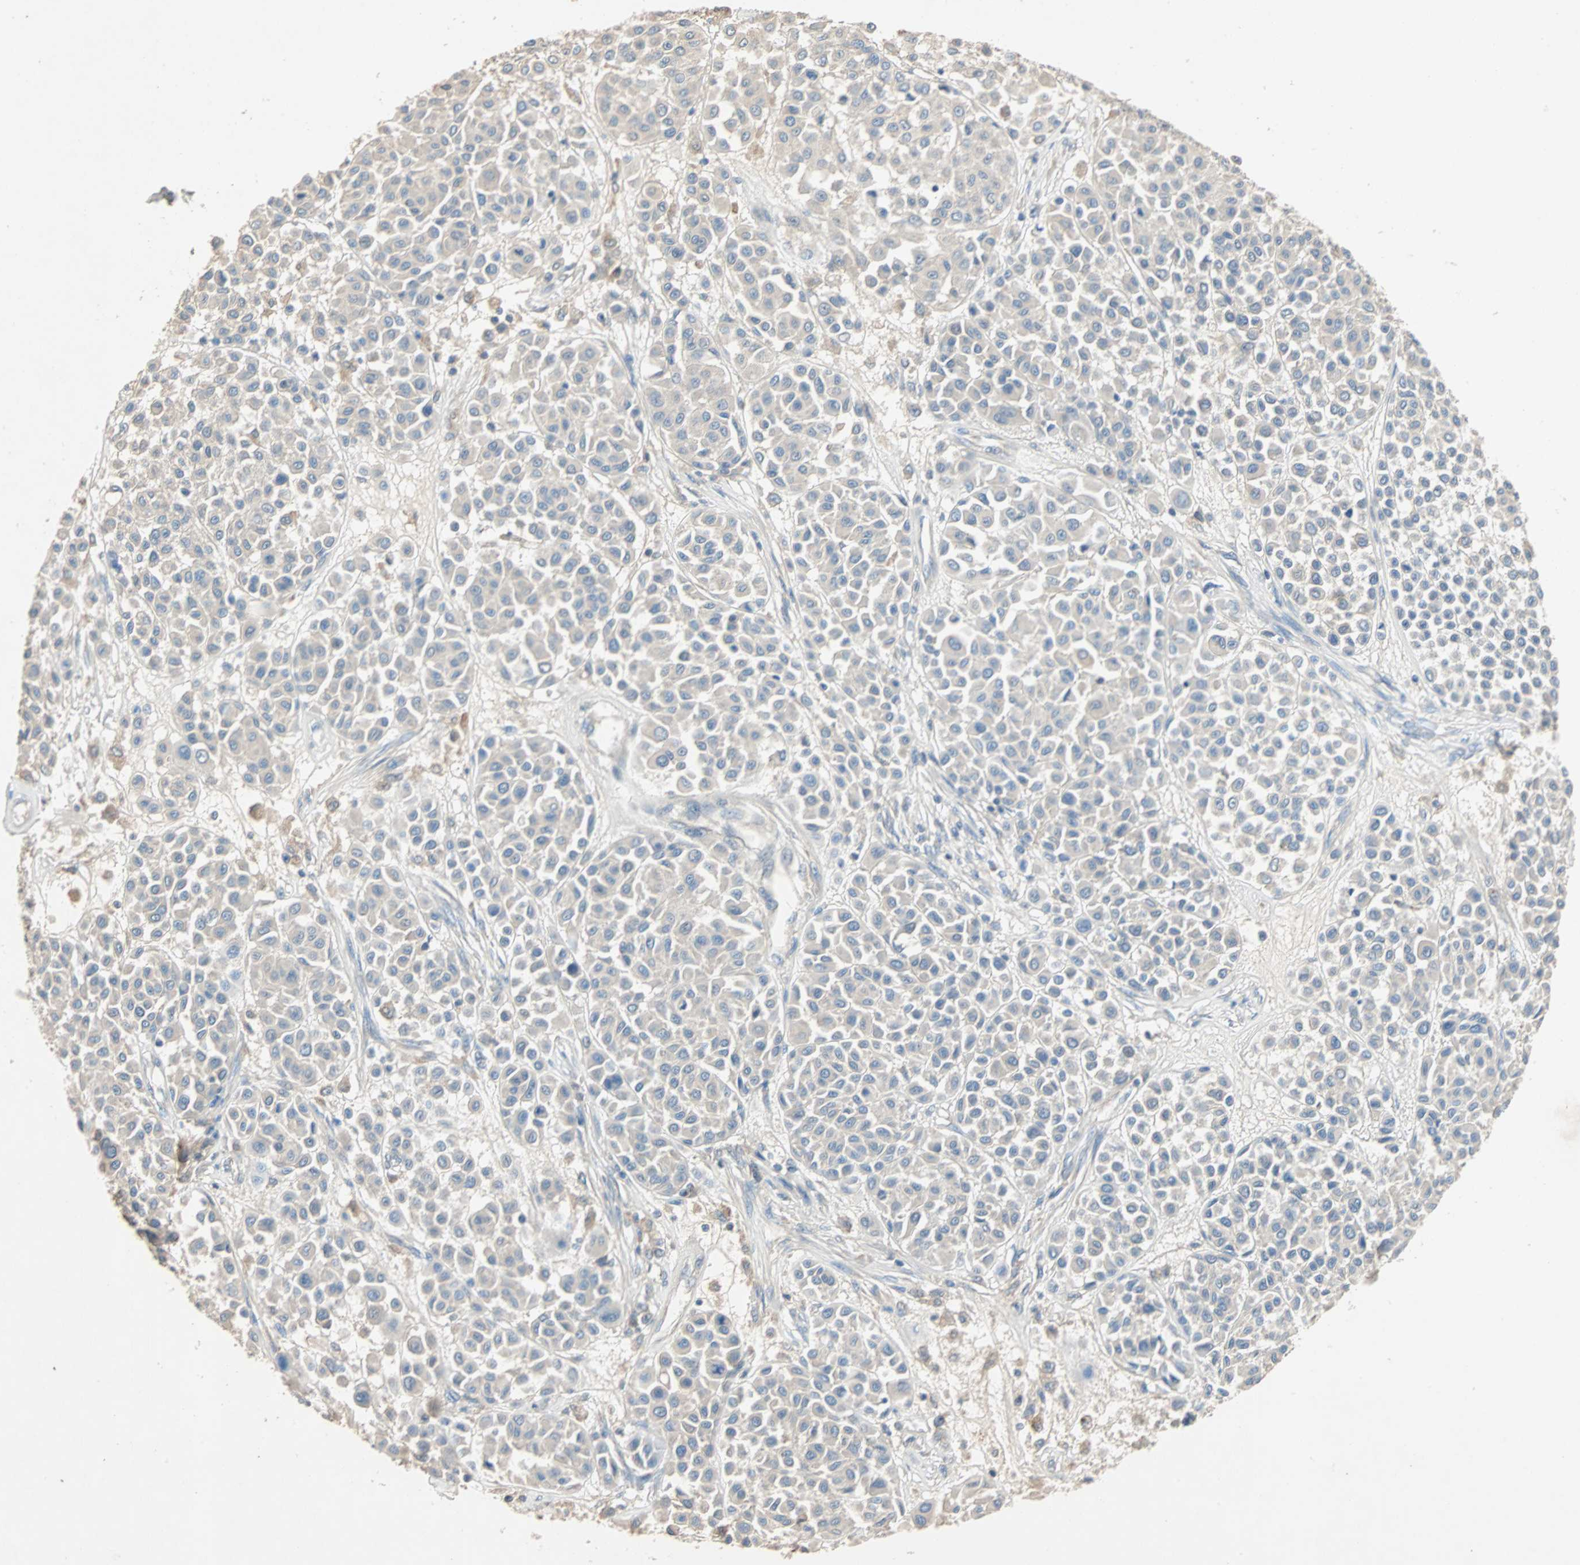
{"staining": {"intensity": "weak", "quantity": "<25%", "location": "cytoplasmic/membranous"}, "tissue": "melanoma", "cell_type": "Tumor cells", "image_type": "cancer", "snomed": [{"axis": "morphology", "description": "Malignant melanoma, Metastatic site"}, {"axis": "topography", "description": "Soft tissue"}], "caption": "This is a histopathology image of IHC staining of malignant melanoma (metastatic site), which shows no expression in tumor cells. The staining is performed using DAB brown chromogen with nuclei counter-stained in using hematoxylin.", "gene": "ADAP1", "patient": {"sex": "male", "age": 41}}